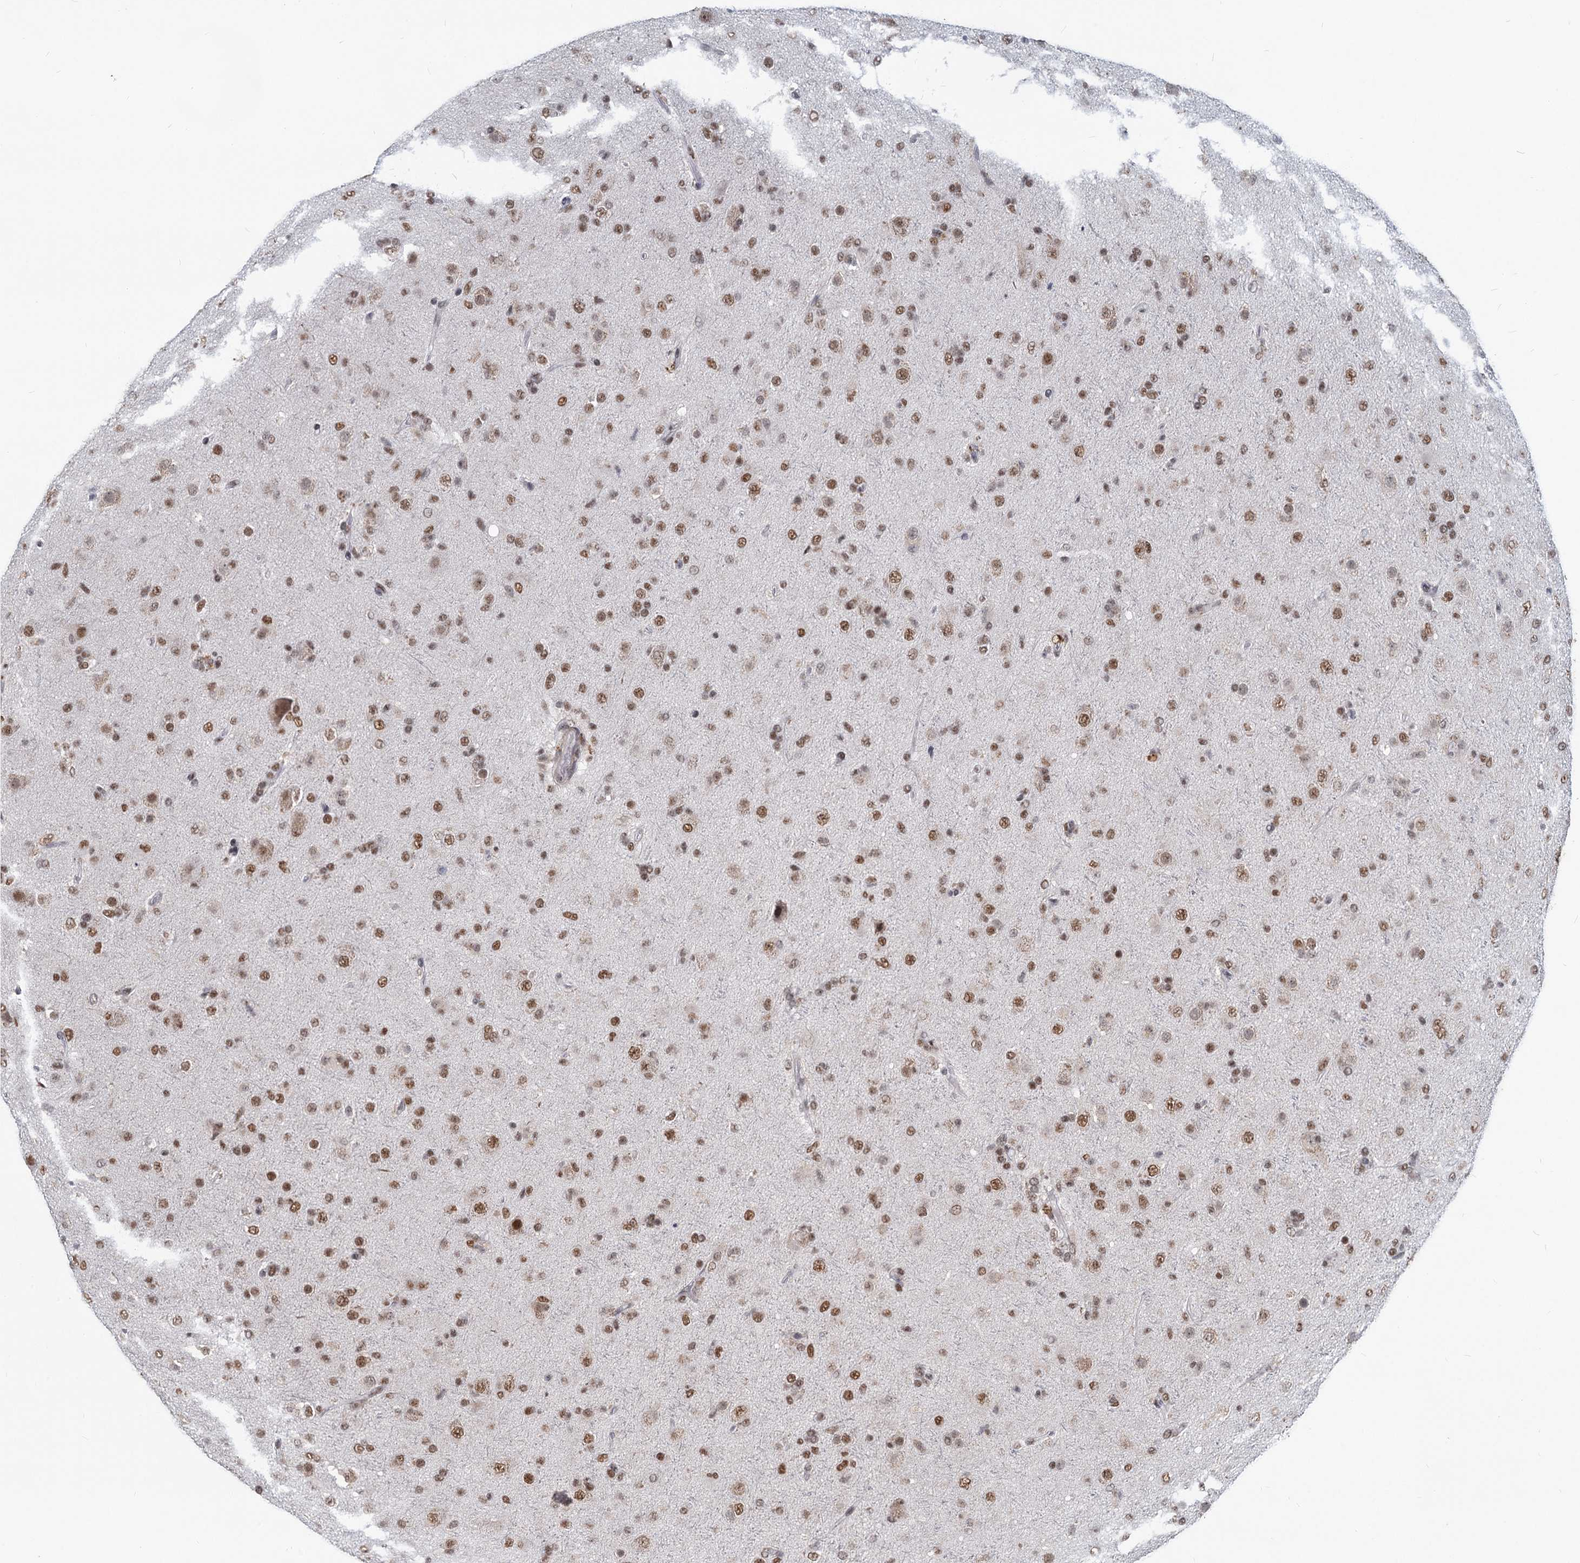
{"staining": {"intensity": "moderate", "quantity": ">75%", "location": "nuclear"}, "tissue": "glioma", "cell_type": "Tumor cells", "image_type": "cancer", "snomed": [{"axis": "morphology", "description": "Glioma, malignant, Low grade"}, {"axis": "topography", "description": "Brain"}], "caption": "Malignant glioma (low-grade) was stained to show a protein in brown. There is medium levels of moderate nuclear expression in about >75% of tumor cells.", "gene": "METTL14", "patient": {"sex": "male", "age": 65}}